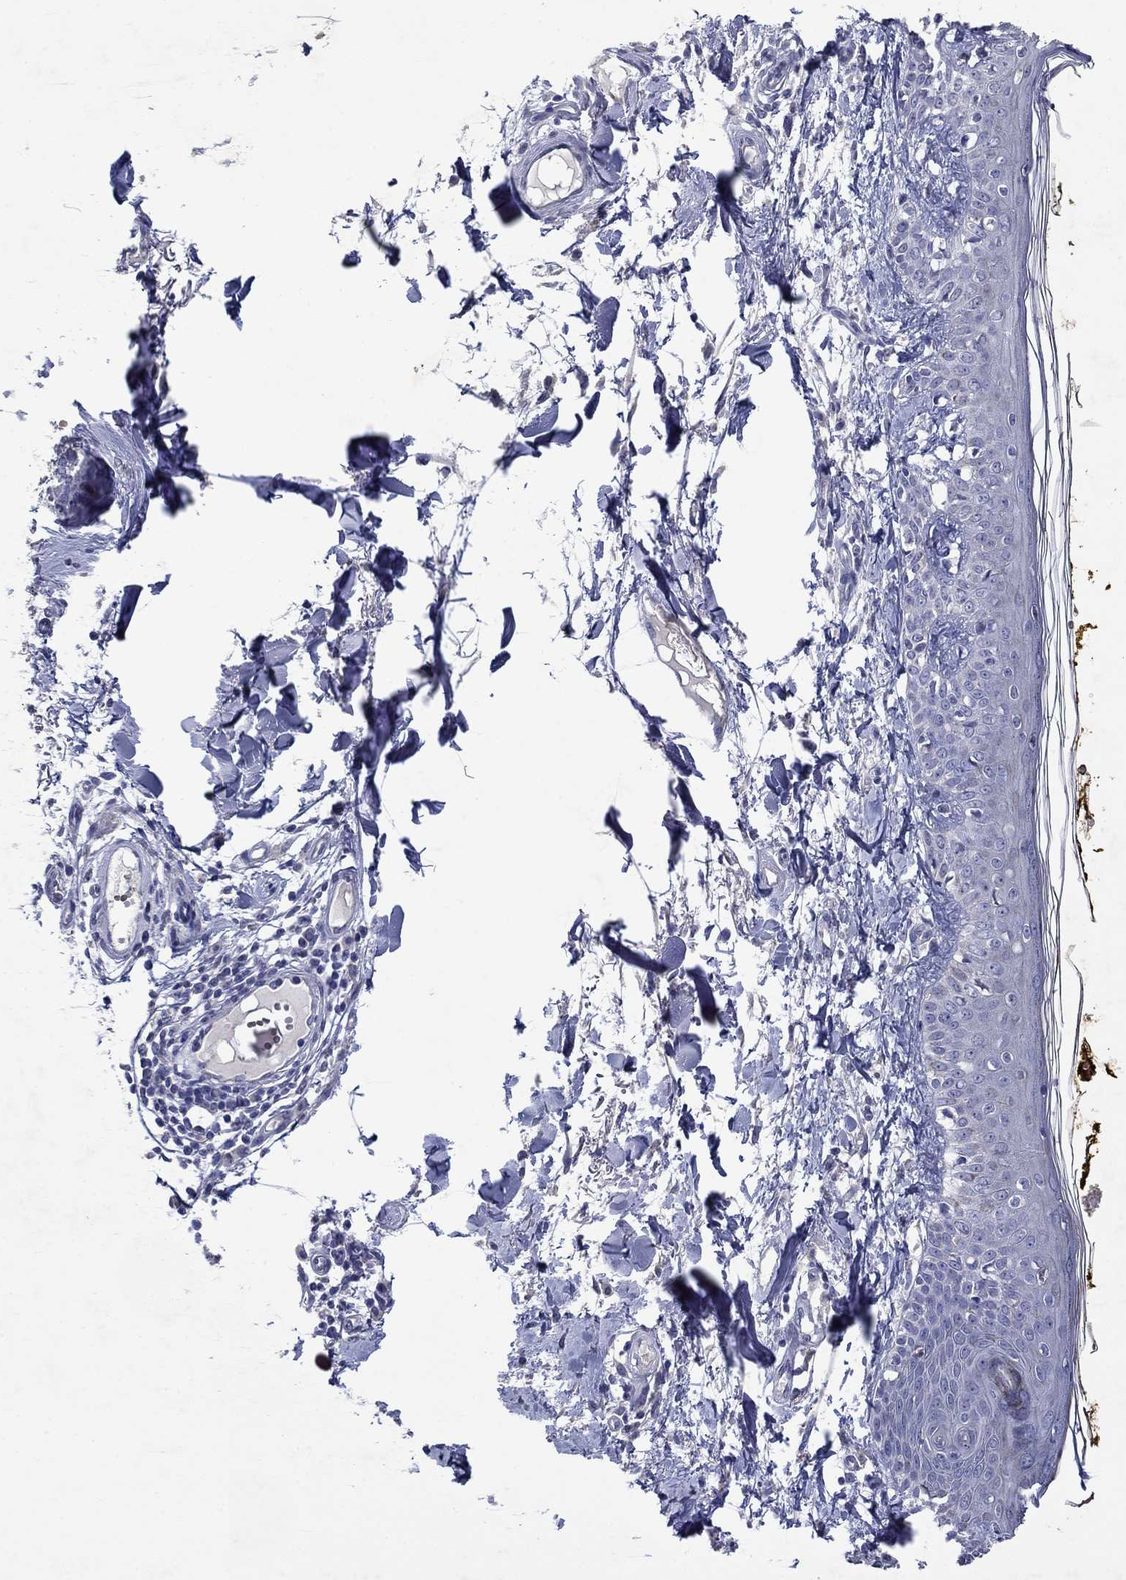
{"staining": {"intensity": "negative", "quantity": "none", "location": "none"}, "tissue": "skin", "cell_type": "Fibroblasts", "image_type": "normal", "snomed": [{"axis": "morphology", "description": "Normal tissue, NOS"}, {"axis": "topography", "description": "Skin"}], "caption": "This is an IHC photomicrograph of normal skin. There is no expression in fibroblasts.", "gene": "HDC", "patient": {"sex": "male", "age": 76}}